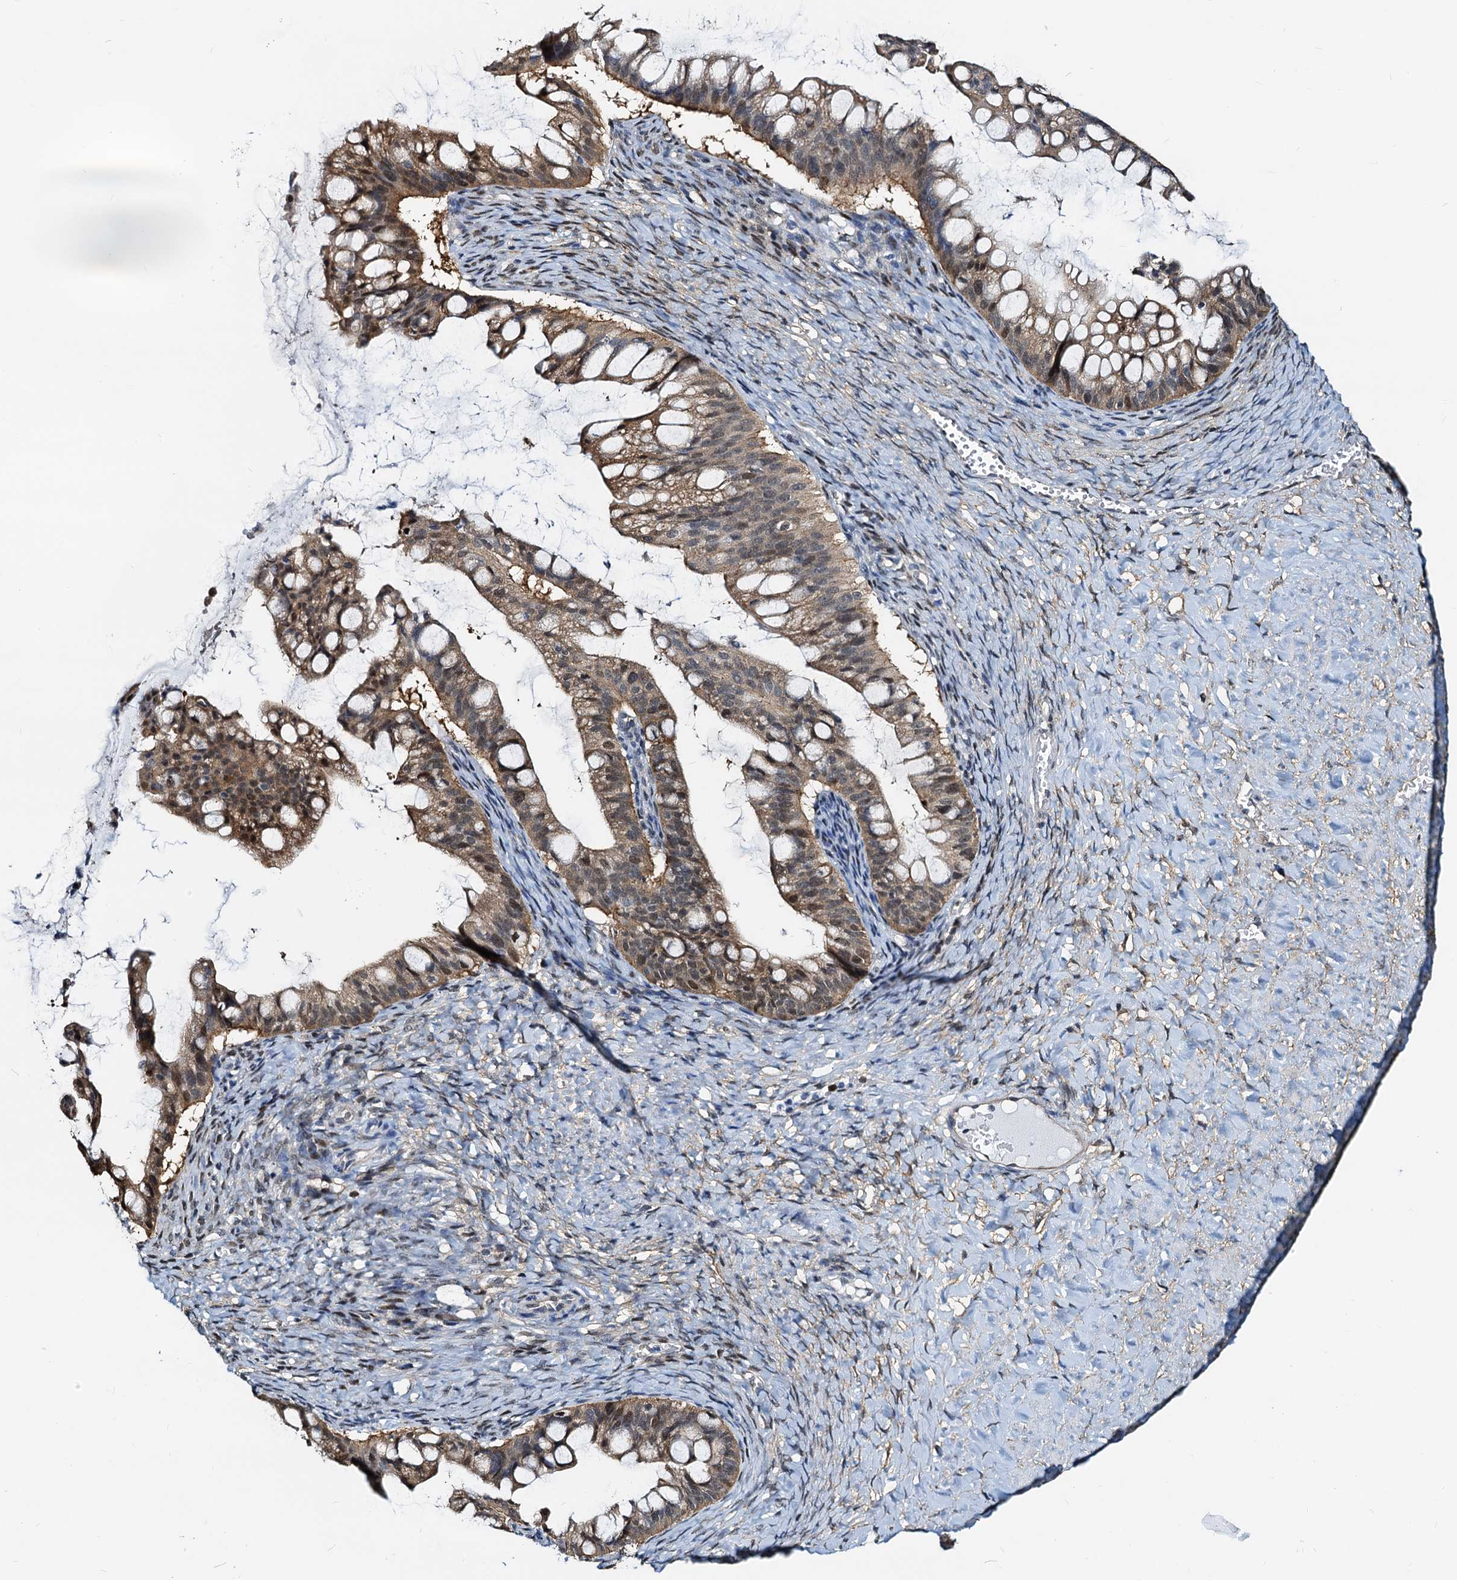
{"staining": {"intensity": "moderate", "quantity": "<25%", "location": "cytoplasmic/membranous,nuclear"}, "tissue": "ovarian cancer", "cell_type": "Tumor cells", "image_type": "cancer", "snomed": [{"axis": "morphology", "description": "Cystadenocarcinoma, mucinous, NOS"}, {"axis": "topography", "description": "Ovary"}], "caption": "The micrograph shows a brown stain indicating the presence of a protein in the cytoplasmic/membranous and nuclear of tumor cells in mucinous cystadenocarcinoma (ovarian). (DAB = brown stain, brightfield microscopy at high magnification).", "gene": "PTGES3", "patient": {"sex": "female", "age": 73}}